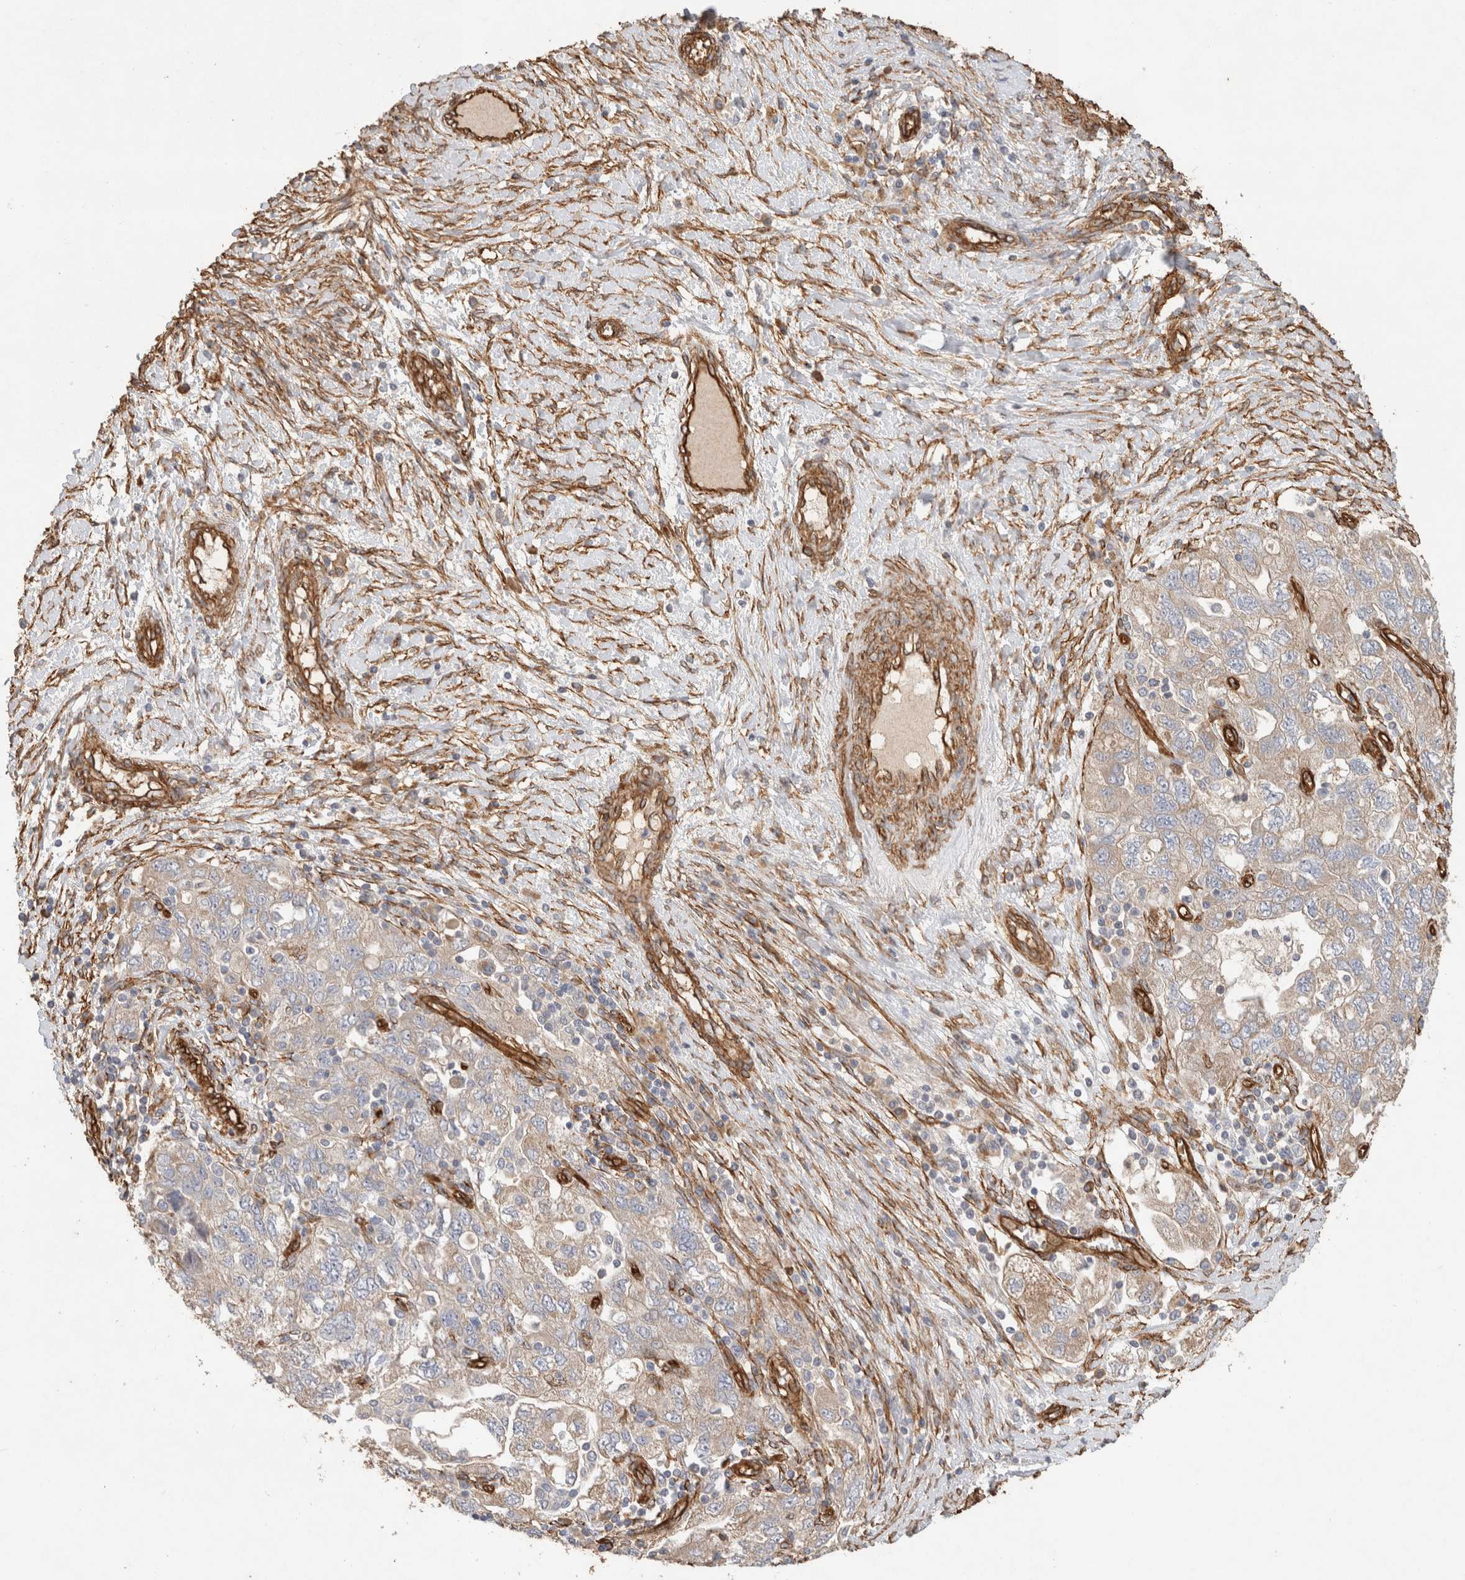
{"staining": {"intensity": "weak", "quantity": "<25%", "location": "cytoplasmic/membranous"}, "tissue": "ovarian cancer", "cell_type": "Tumor cells", "image_type": "cancer", "snomed": [{"axis": "morphology", "description": "Carcinoma, NOS"}, {"axis": "morphology", "description": "Cystadenocarcinoma, serous, NOS"}, {"axis": "topography", "description": "Ovary"}], "caption": "High magnification brightfield microscopy of carcinoma (ovarian) stained with DAB (3,3'-diaminobenzidine) (brown) and counterstained with hematoxylin (blue): tumor cells show no significant positivity.", "gene": "JMJD4", "patient": {"sex": "female", "age": 69}}